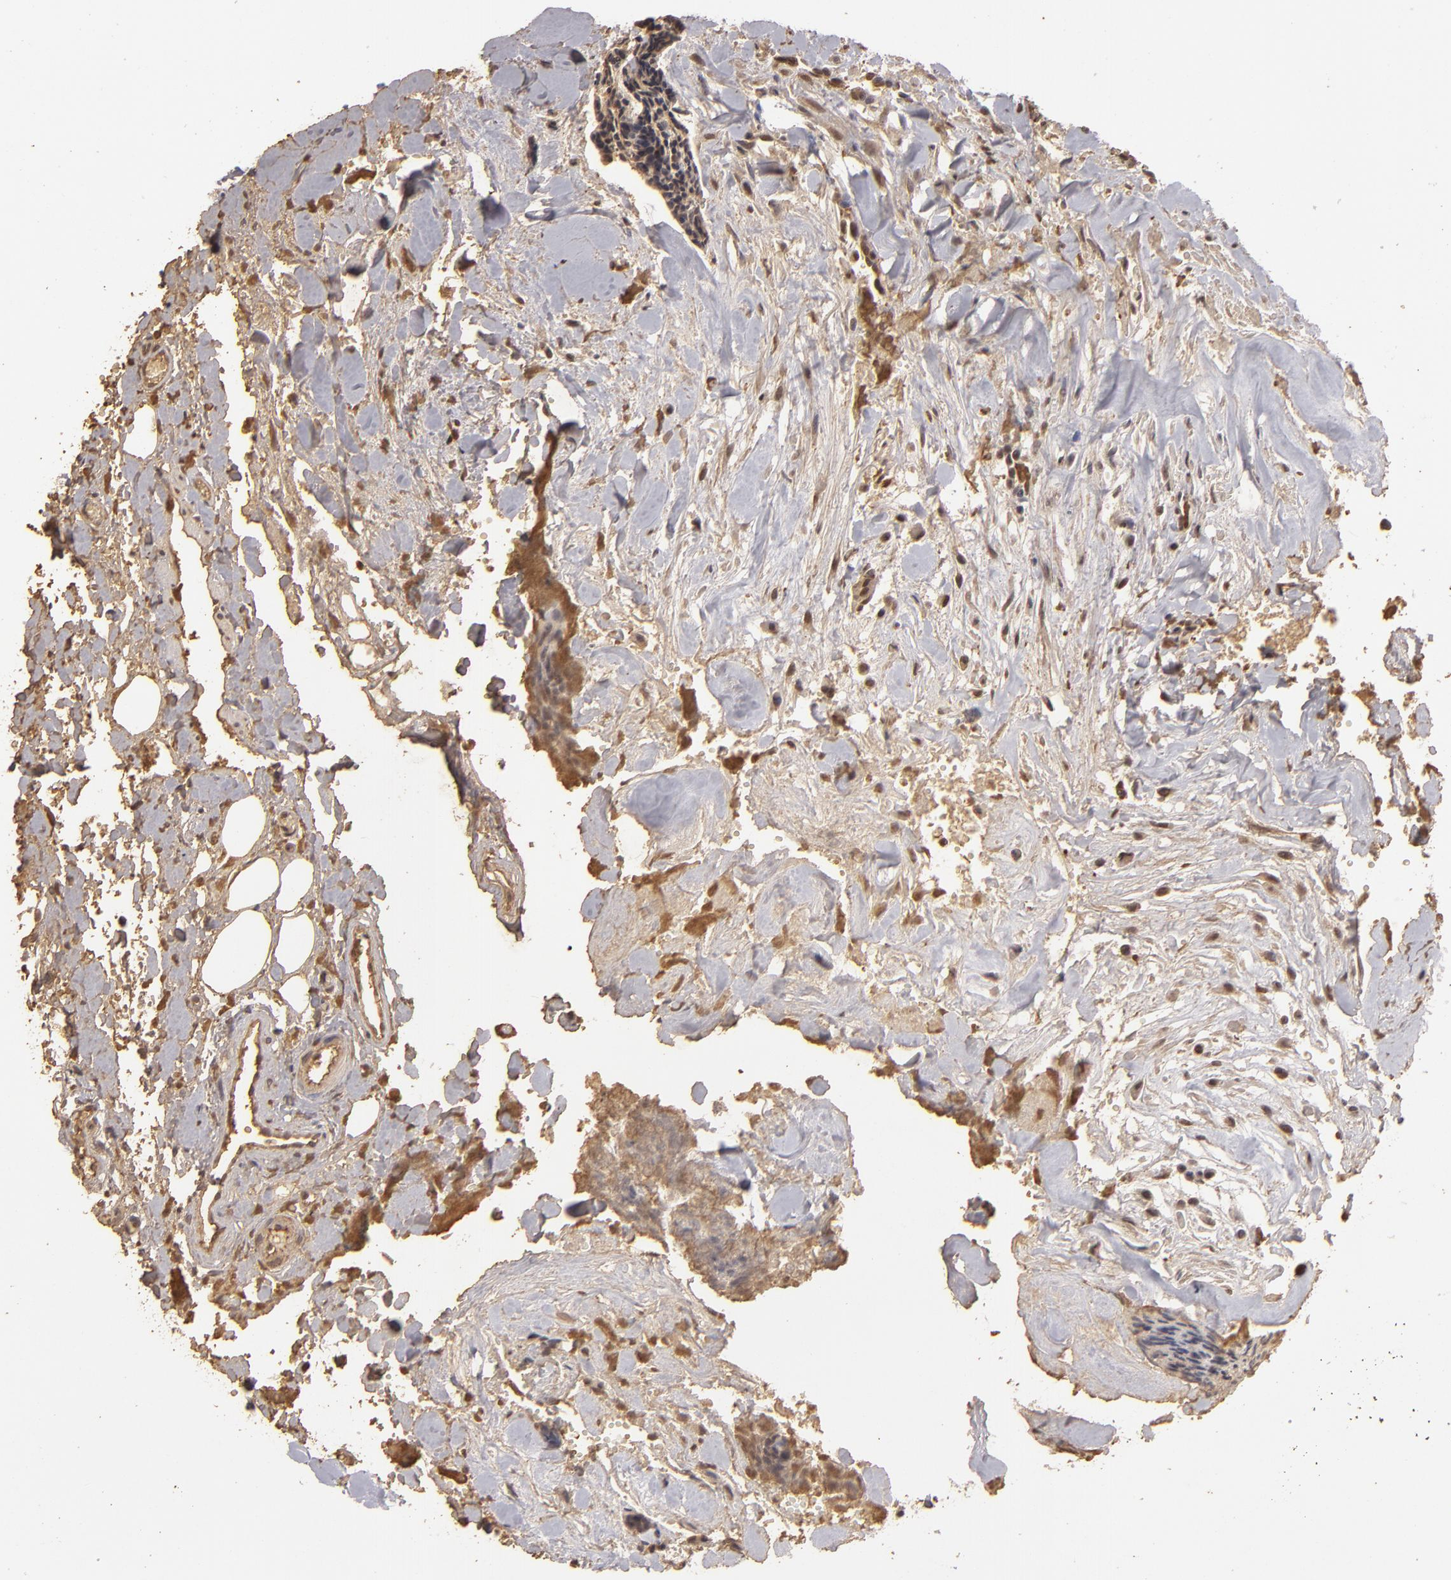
{"staining": {"intensity": "moderate", "quantity": "25%-75%", "location": "cytoplasmic/membranous,nuclear"}, "tissue": "head and neck cancer", "cell_type": "Tumor cells", "image_type": "cancer", "snomed": [{"axis": "morphology", "description": "Squamous cell carcinoma, NOS"}, {"axis": "topography", "description": "Salivary gland"}, {"axis": "topography", "description": "Head-Neck"}], "caption": "Immunohistochemistry (DAB) staining of human head and neck cancer reveals moderate cytoplasmic/membranous and nuclear protein expression in about 25%-75% of tumor cells.", "gene": "DFFA", "patient": {"sex": "male", "age": 70}}